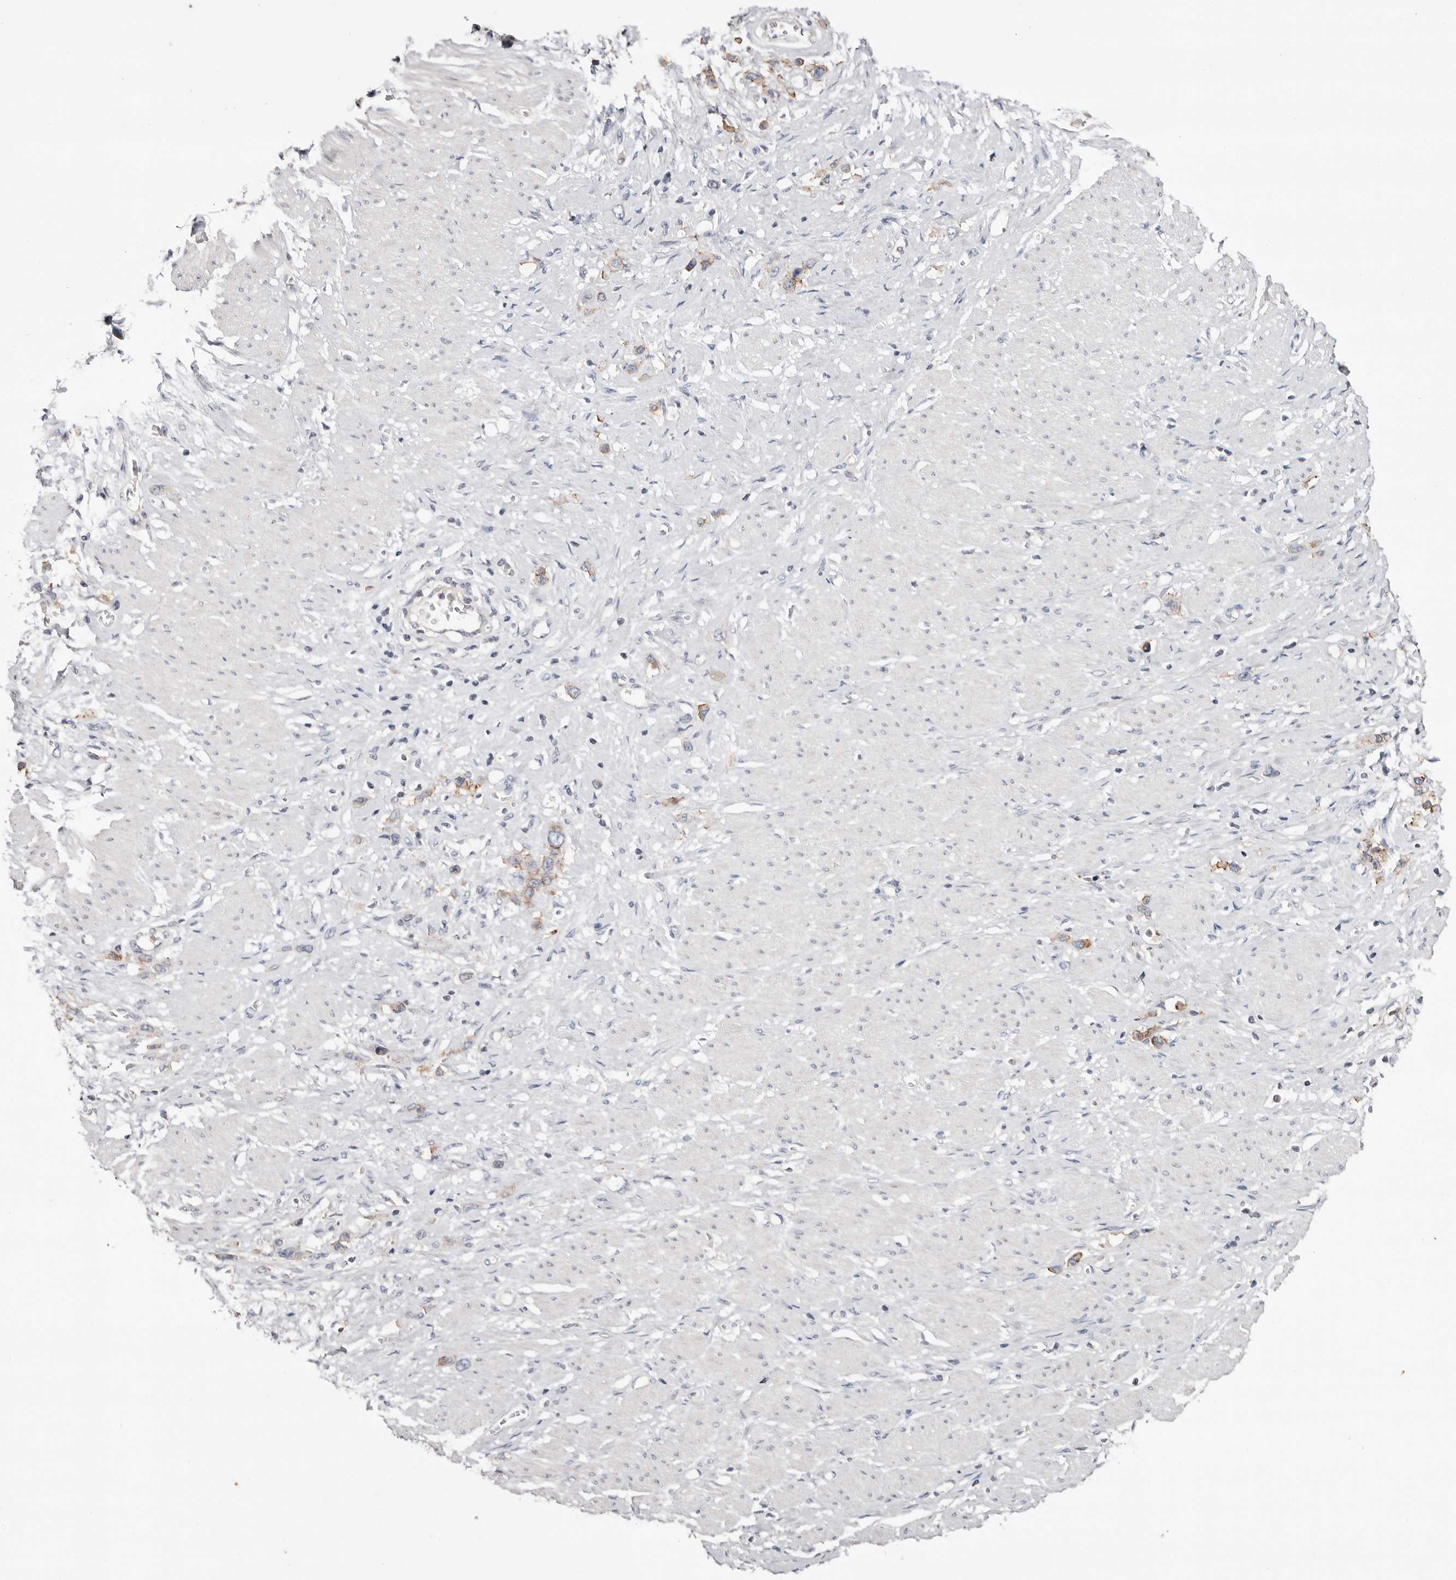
{"staining": {"intensity": "moderate", "quantity": "<25%", "location": "cytoplasmic/membranous"}, "tissue": "stomach cancer", "cell_type": "Tumor cells", "image_type": "cancer", "snomed": [{"axis": "morphology", "description": "Adenocarcinoma, NOS"}, {"axis": "topography", "description": "Stomach"}], "caption": "Tumor cells reveal low levels of moderate cytoplasmic/membranous expression in approximately <25% of cells in stomach cancer.", "gene": "S100A14", "patient": {"sex": "female", "age": 65}}